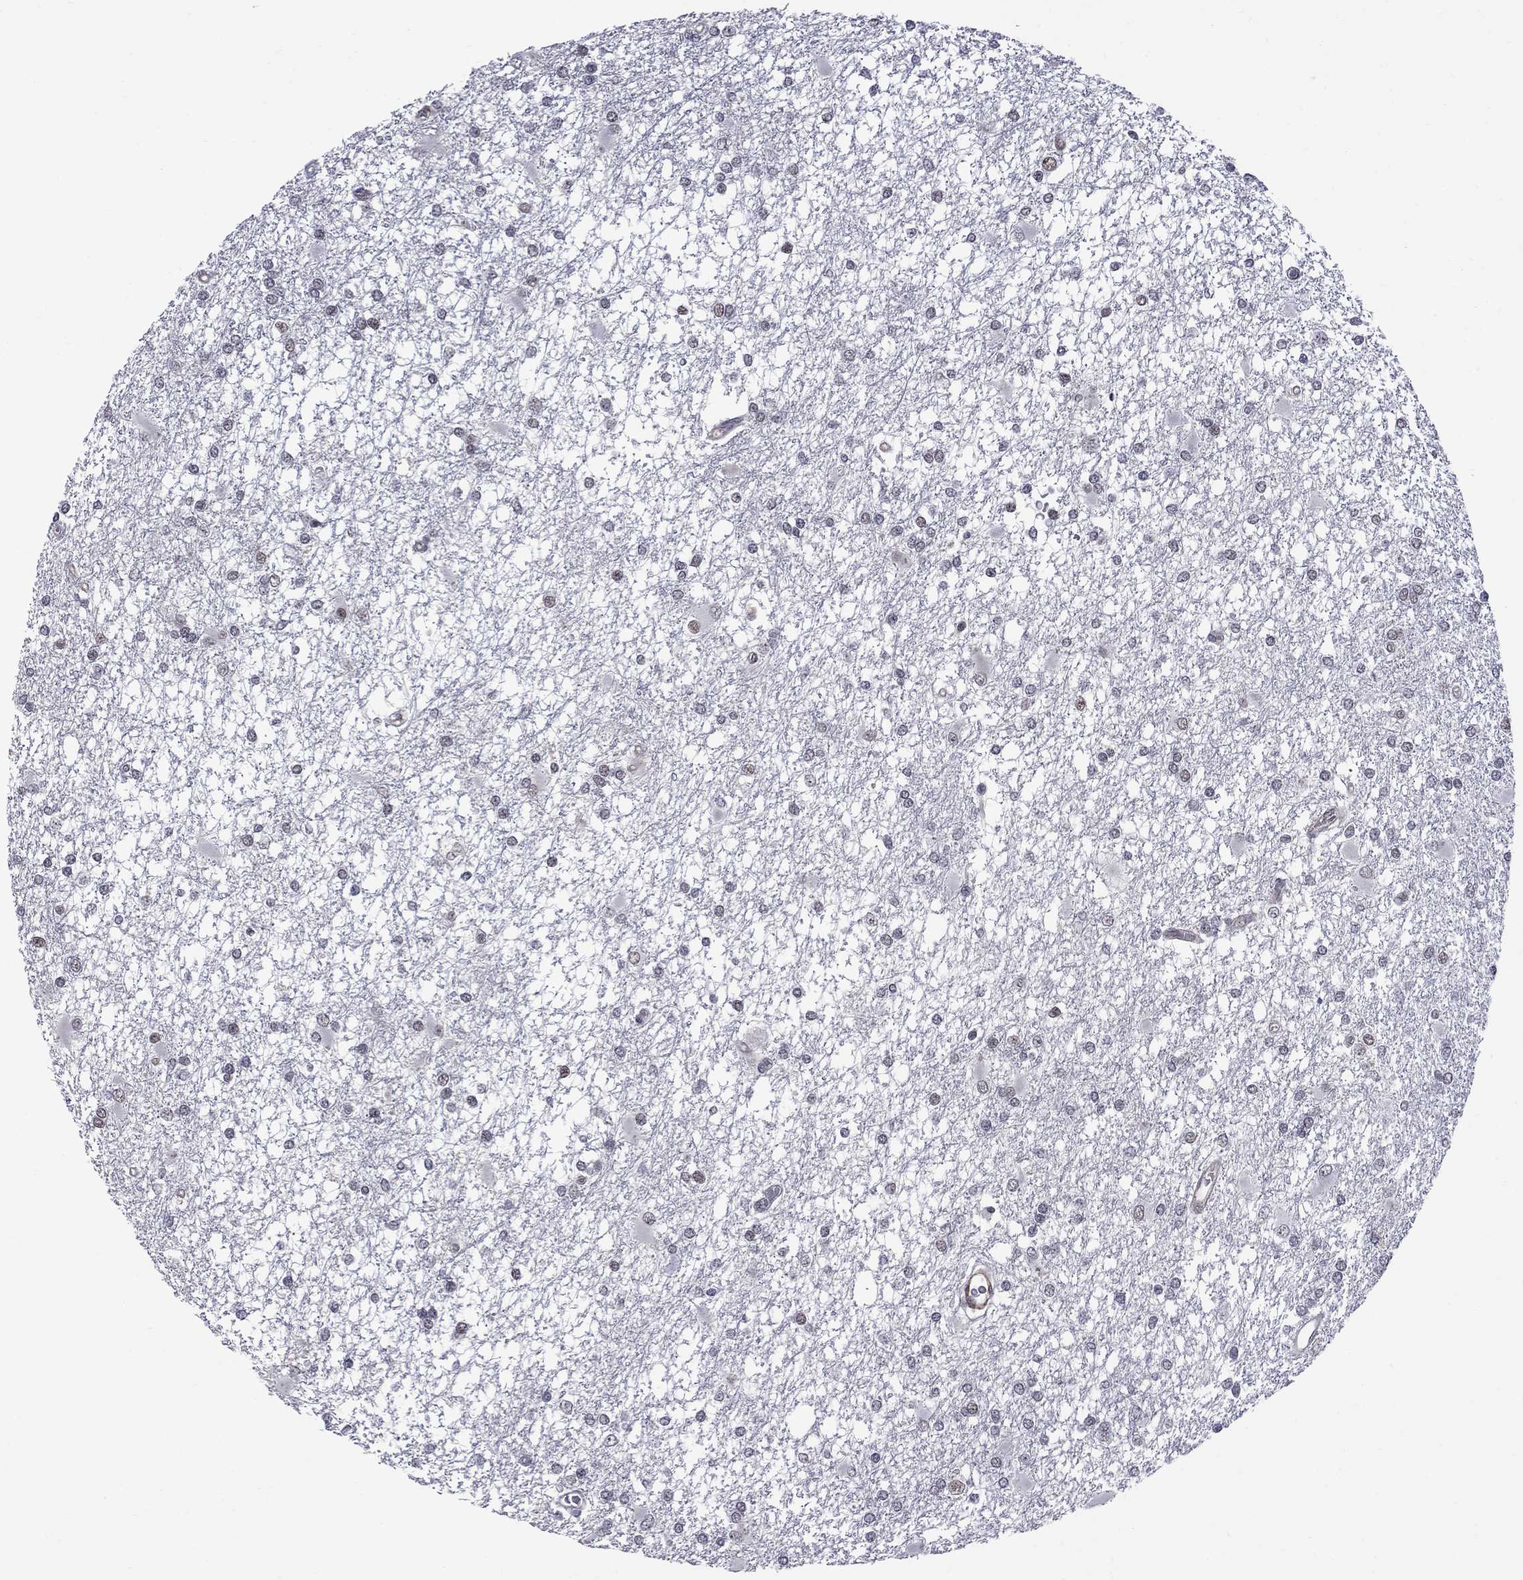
{"staining": {"intensity": "negative", "quantity": "none", "location": "none"}, "tissue": "glioma", "cell_type": "Tumor cells", "image_type": "cancer", "snomed": [{"axis": "morphology", "description": "Glioma, malignant, High grade"}, {"axis": "topography", "description": "Cerebral cortex"}], "caption": "The image exhibits no significant staining in tumor cells of malignant high-grade glioma. (Brightfield microscopy of DAB immunohistochemistry (IHC) at high magnification).", "gene": "BRF1", "patient": {"sex": "male", "age": 79}}